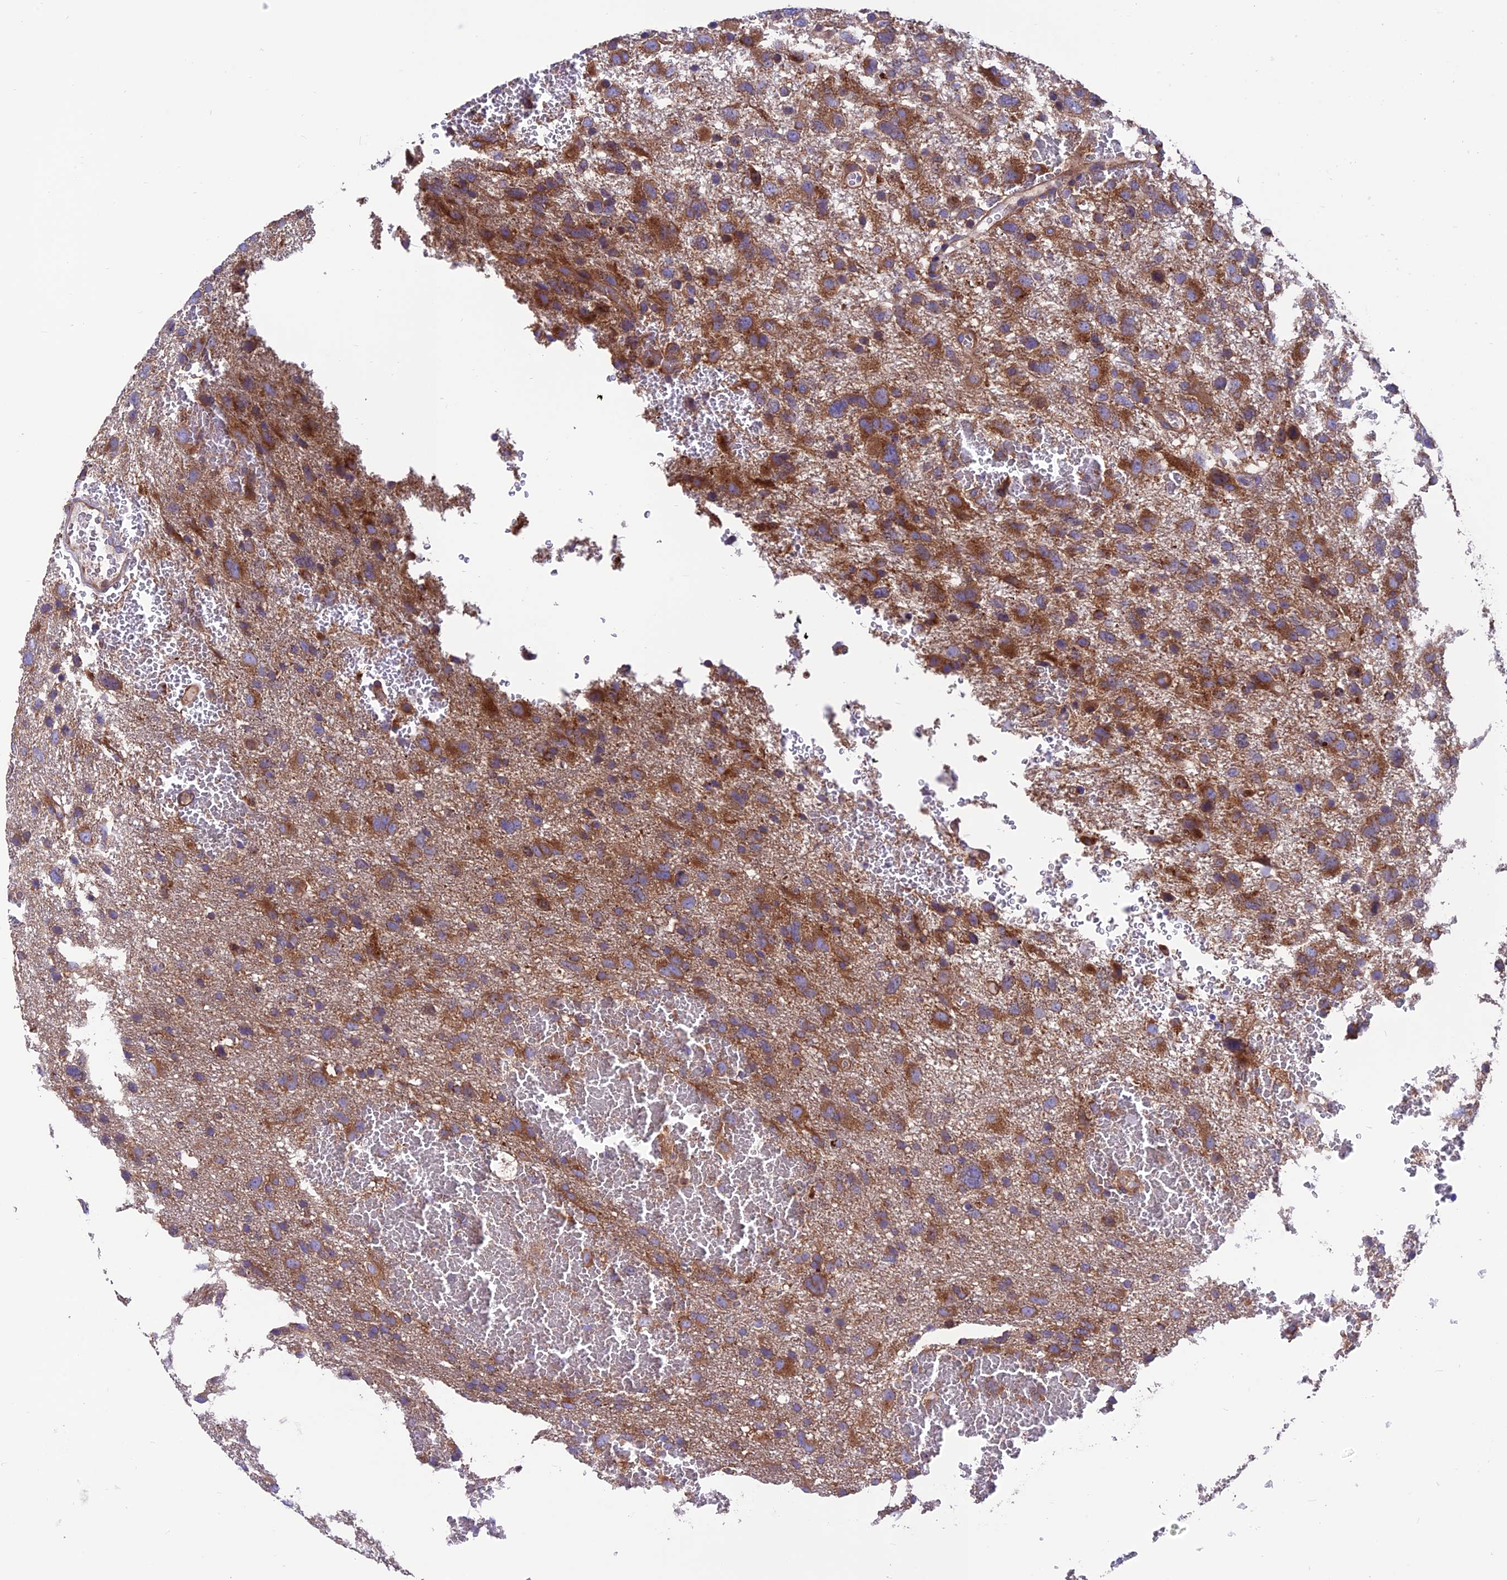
{"staining": {"intensity": "strong", "quantity": ">75%", "location": "cytoplasmic/membranous"}, "tissue": "glioma", "cell_type": "Tumor cells", "image_type": "cancer", "snomed": [{"axis": "morphology", "description": "Glioma, malignant, High grade"}, {"axis": "topography", "description": "Brain"}], "caption": "There is high levels of strong cytoplasmic/membranous expression in tumor cells of malignant glioma (high-grade), as demonstrated by immunohistochemical staining (brown color).", "gene": "VPS16", "patient": {"sex": "male", "age": 61}}